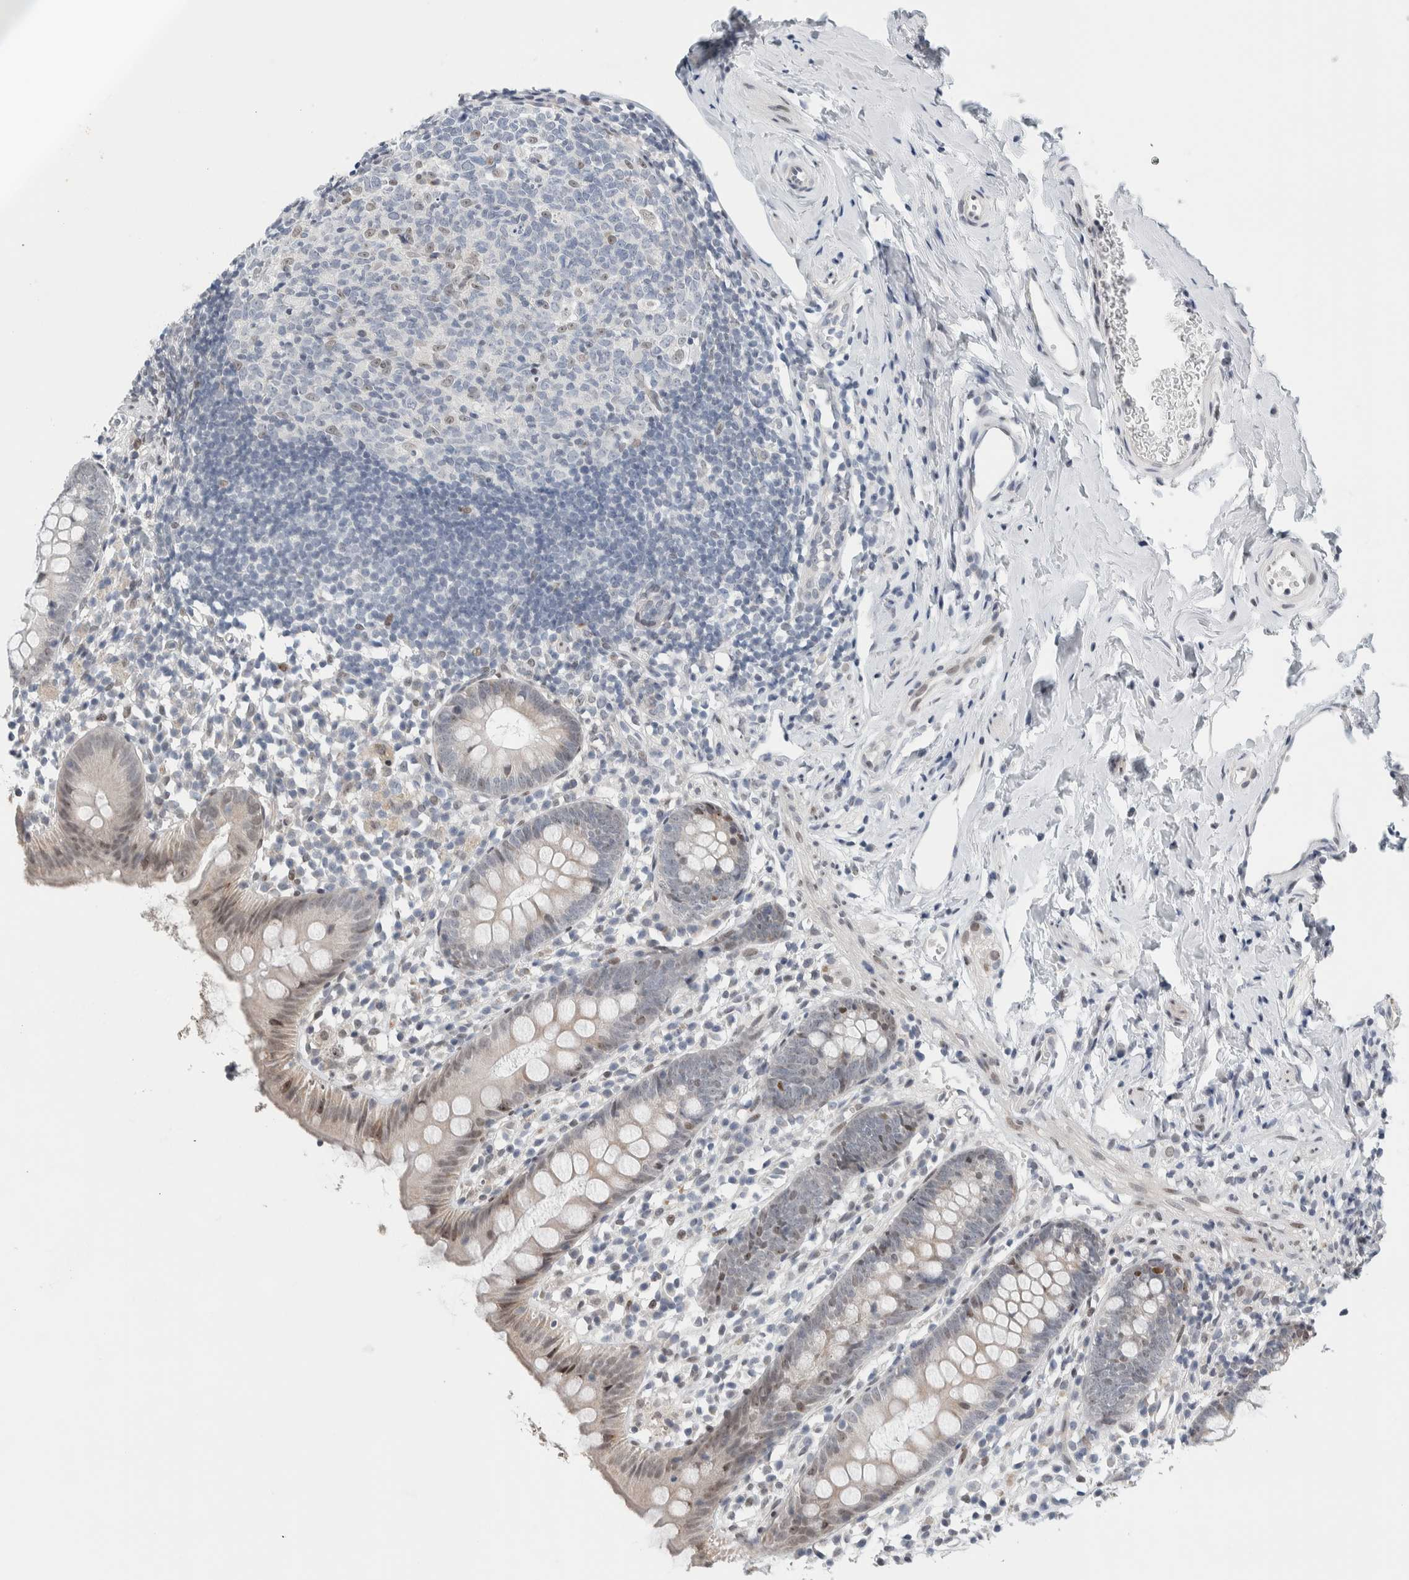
{"staining": {"intensity": "weak", "quantity": "<25%", "location": "cytoplasmic/membranous,nuclear"}, "tissue": "appendix", "cell_type": "Glandular cells", "image_type": "normal", "snomed": [{"axis": "morphology", "description": "Normal tissue, NOS"}, {"axis": "topography", "description": "Appendix"}], "caption": "This is a photomicrograph of immunohistochemistry staining of unremarkable appendix, which shows no positivity in glandular cells.", "gene": "NEUROD1", "patient": {"sex": "female", "age": 20}}